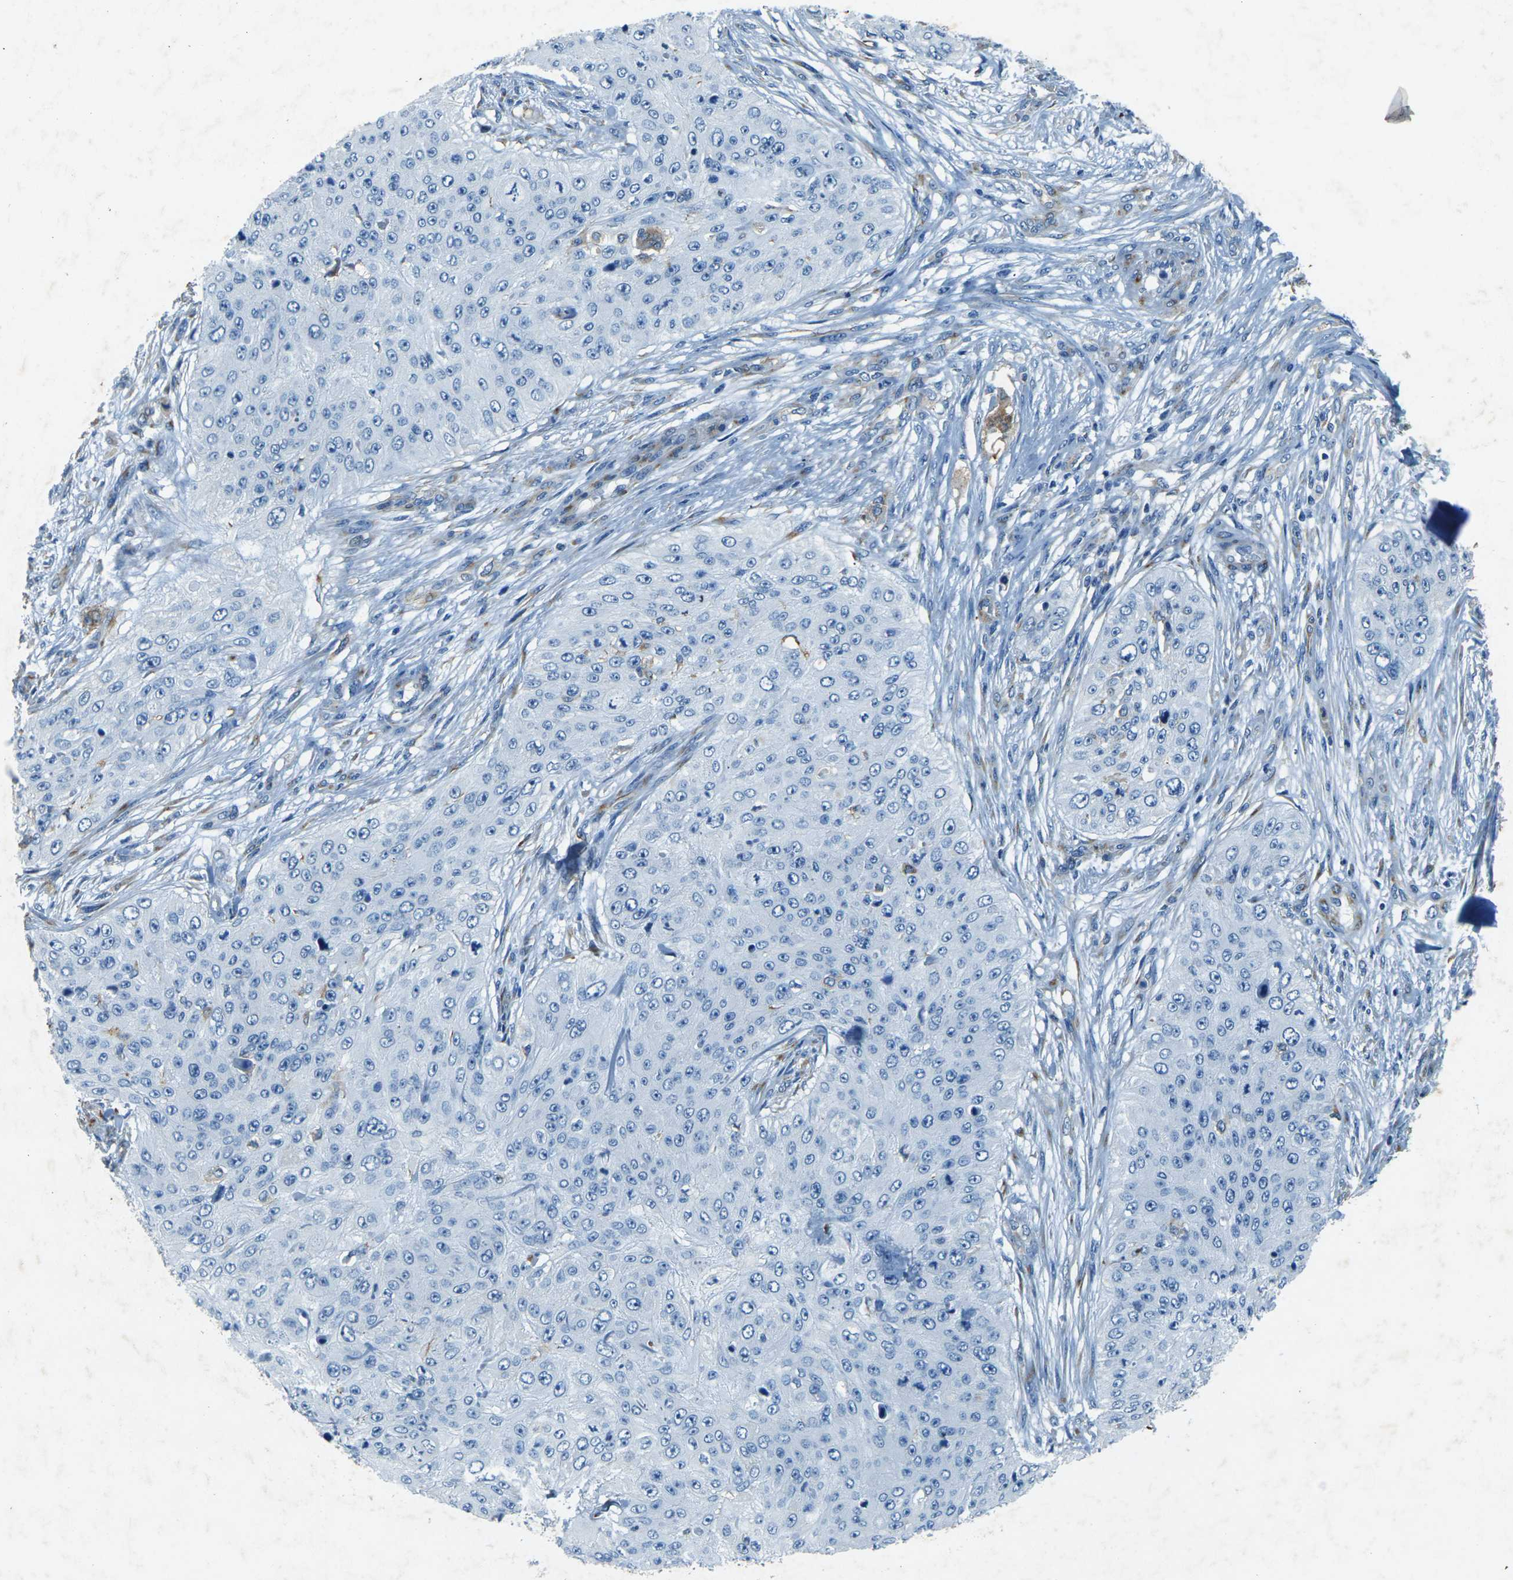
{"staining": {"intensity": "negative", "quantity": "none", "location": "none"}, "tissue": "skin cancer", "cell_type": "Tumor cells", "image_type": "cancer", "snomed": [{"axis": "morphology", "description": "Squamous cell carcinoma, NOS"}, {"axis": "topography", "description": "Skin"}], "caption": "Immunohistochemistry (IHC) image of human skin squamous cell carcinoma stained for a protein (brown), which demonstrates no staining in tumor cells.", "gene": "SORT1", "patient": {"sex": "female", "age": 80}}